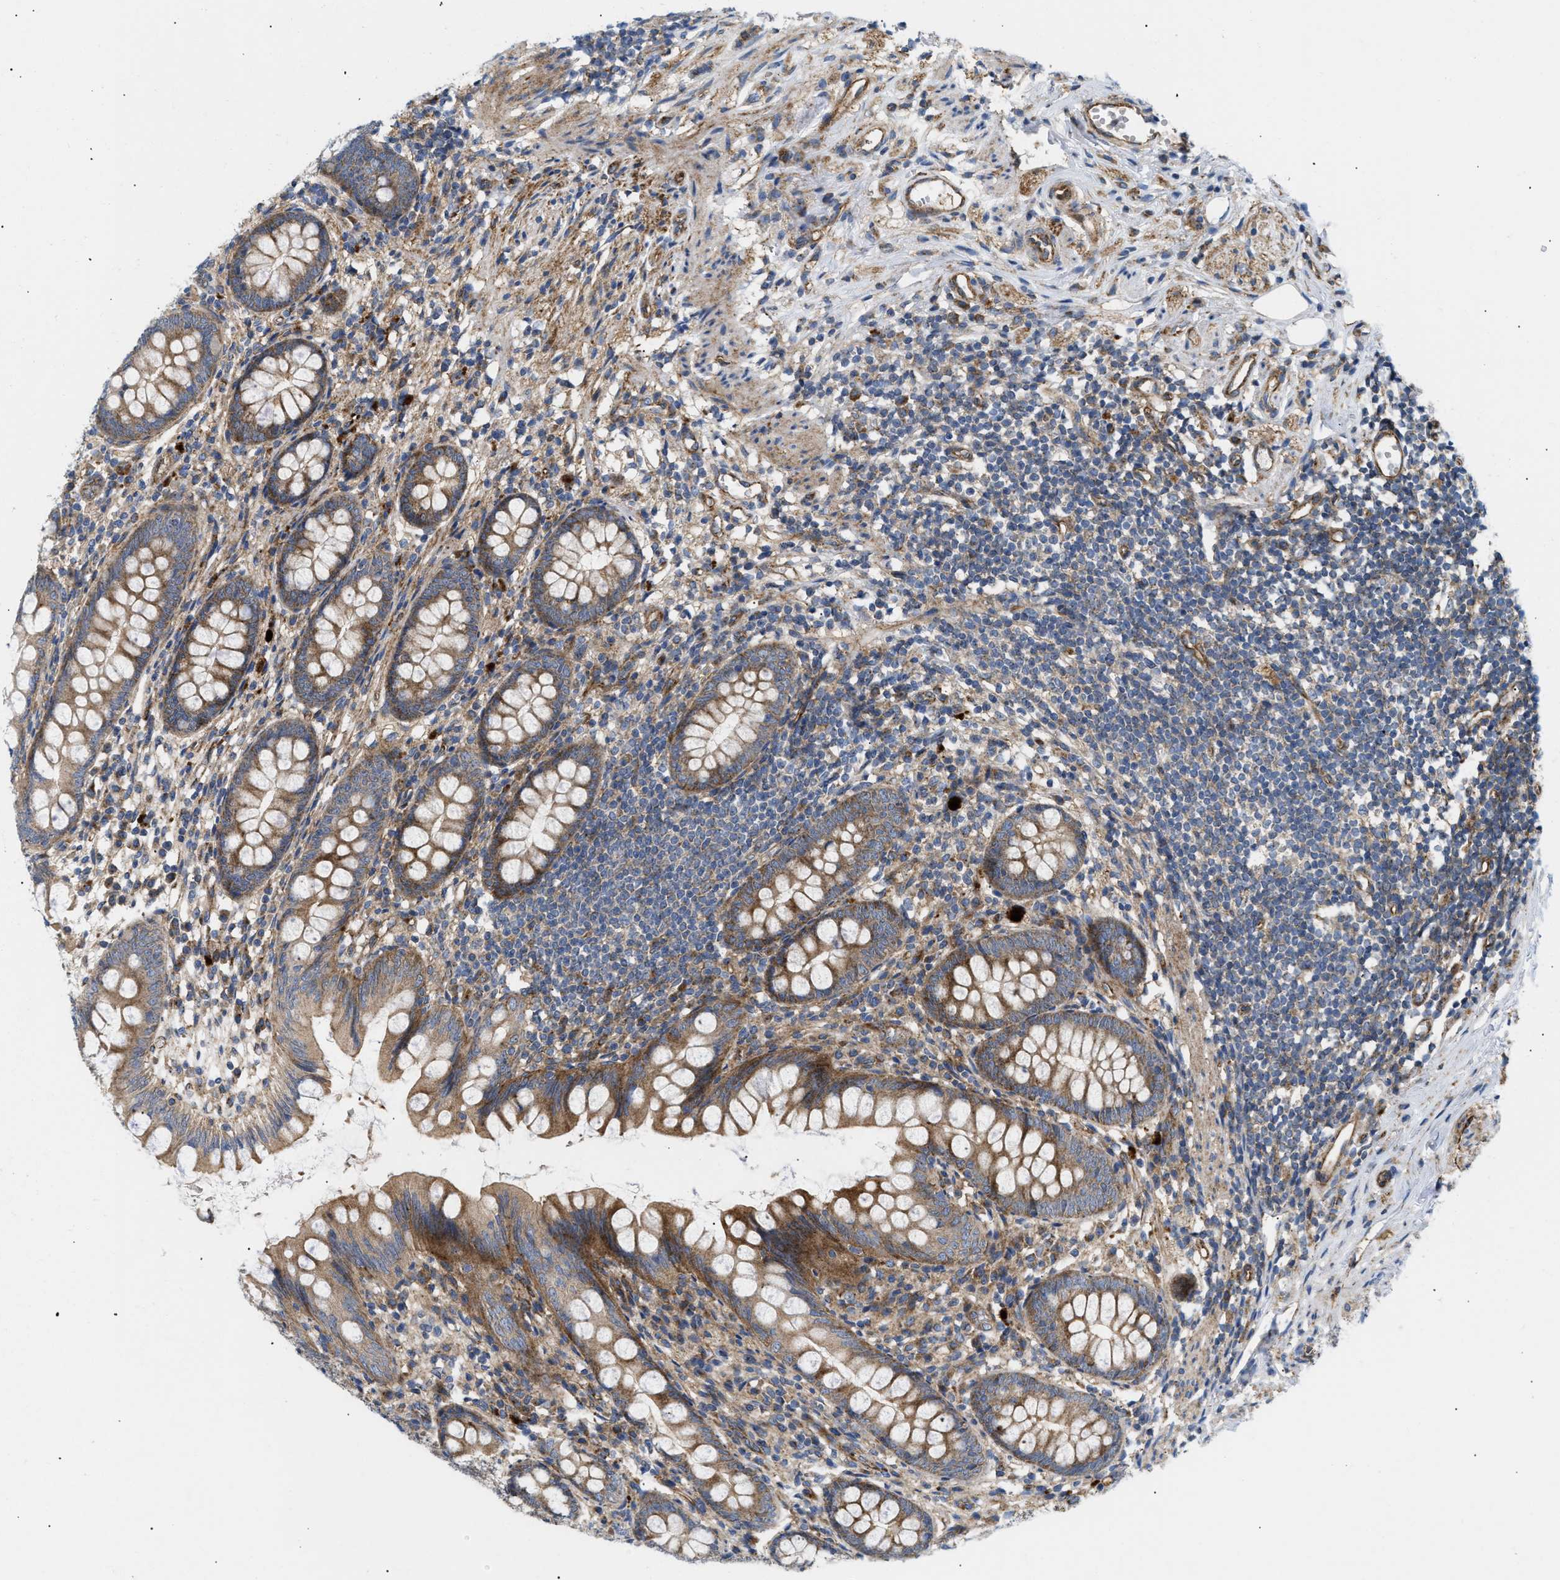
{"staining": {"intensity": "moderate", "quantity": ">75%", "location": "cytoplasmic/membranous"}, "tissue": "appendix", "cell_type": "Glandular cells", "image_type": "normal", "snomed": [{"axis": "morphology", "description": "Normal tissue, NOS"}, {"axis": "topography", "description": "Appendix"}], "caption": "This is an image of immunohistochemistry staining of normal appendix, which shows moderate positivity in the cytoplasmic/membranous of glandular cells.", "gene": "DCTN4", "patient": {"sex": "female", "age": 77}}